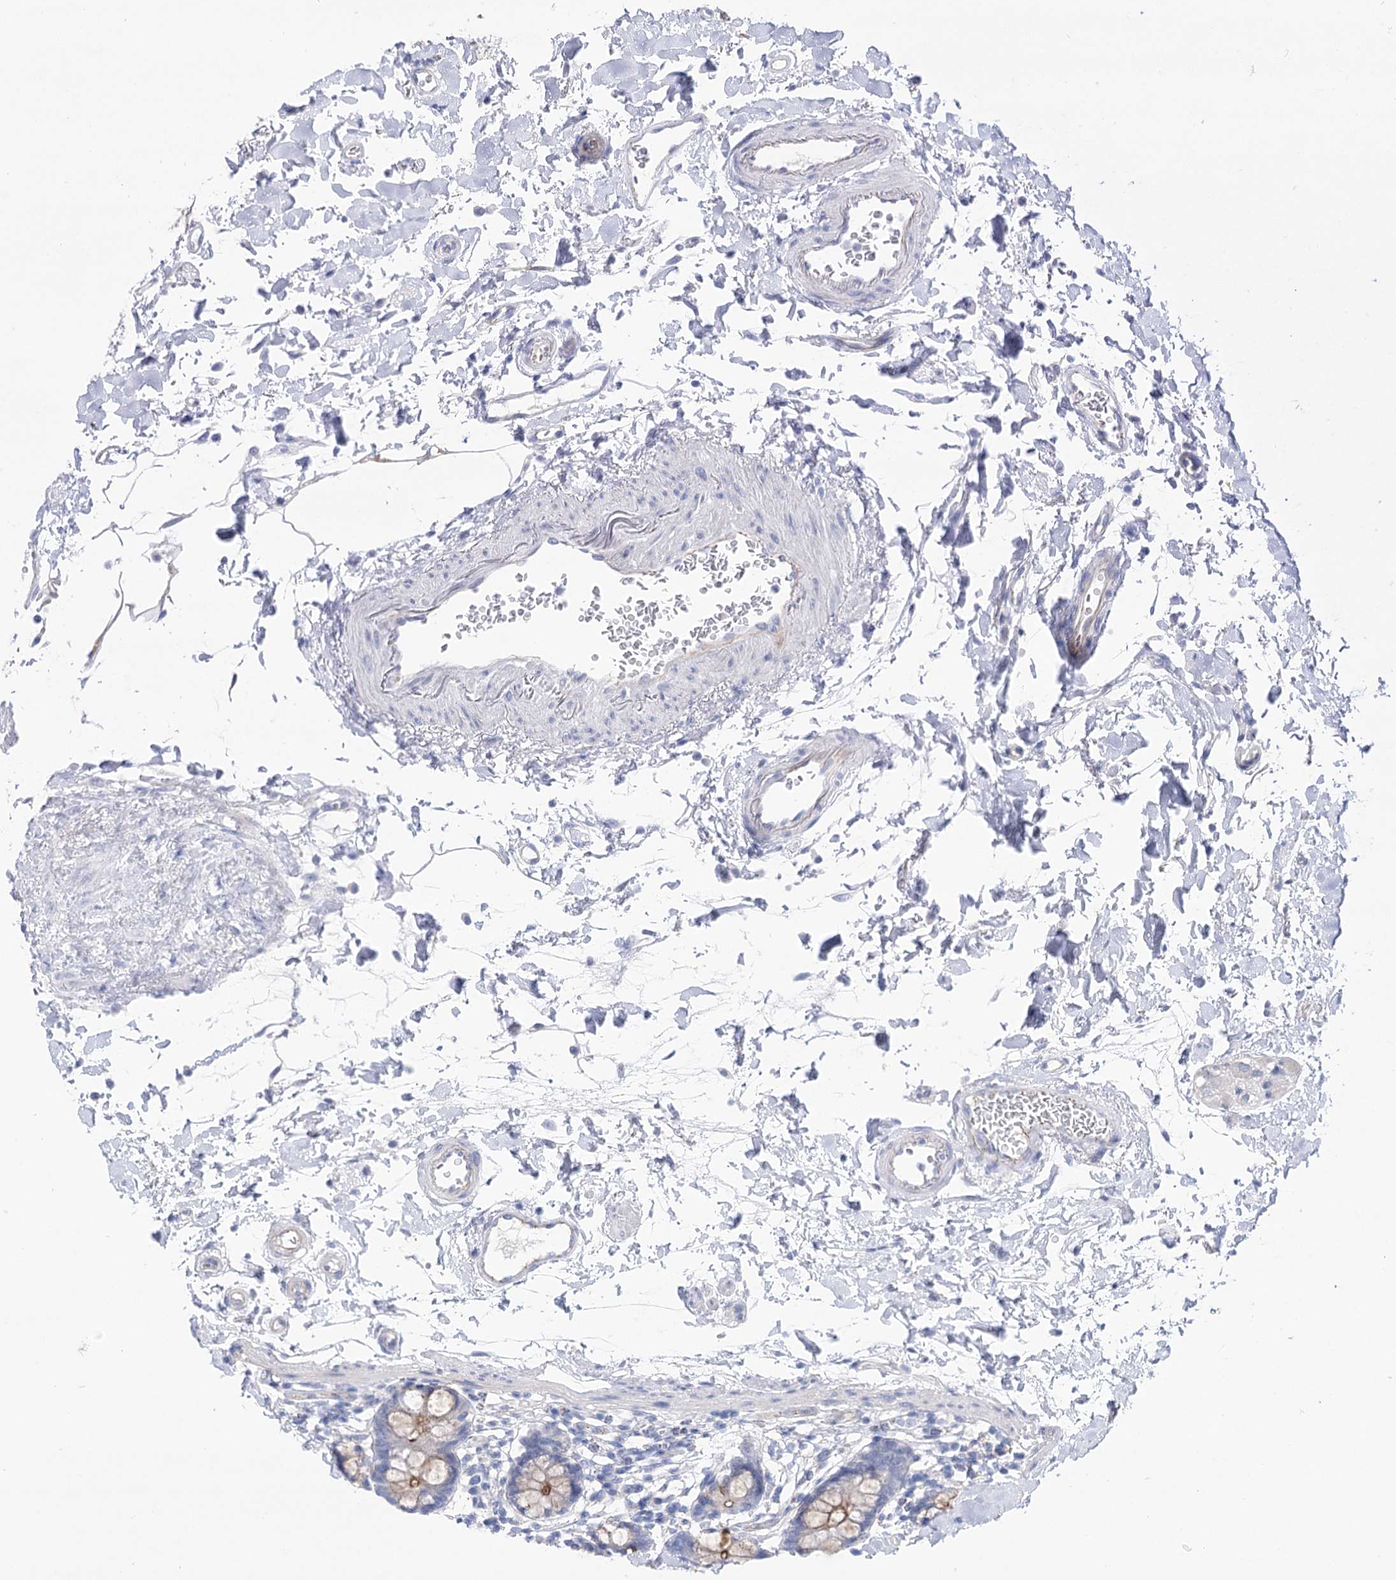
{"staining": {"intensity": "weak", "quantity": "25%-75%", "location": "cytoplasmic/membranous"}, "tissue": "small intestine", "cell_type": "Glandular cells", "image_type": "normal", "snomed": [{"axis": "morphology", "description": "Normal tissue, NOS"}, {"axis": "topography", "description": "Small intestine"}], "caption": "Weak cytoplasmic/membranous positivity for a protein is identified in about 25%-75% of glandular cells of unremarkable small intestine using IHC.", "gene": "NRAP", "patient": {"sex": "female", "age": 84}}